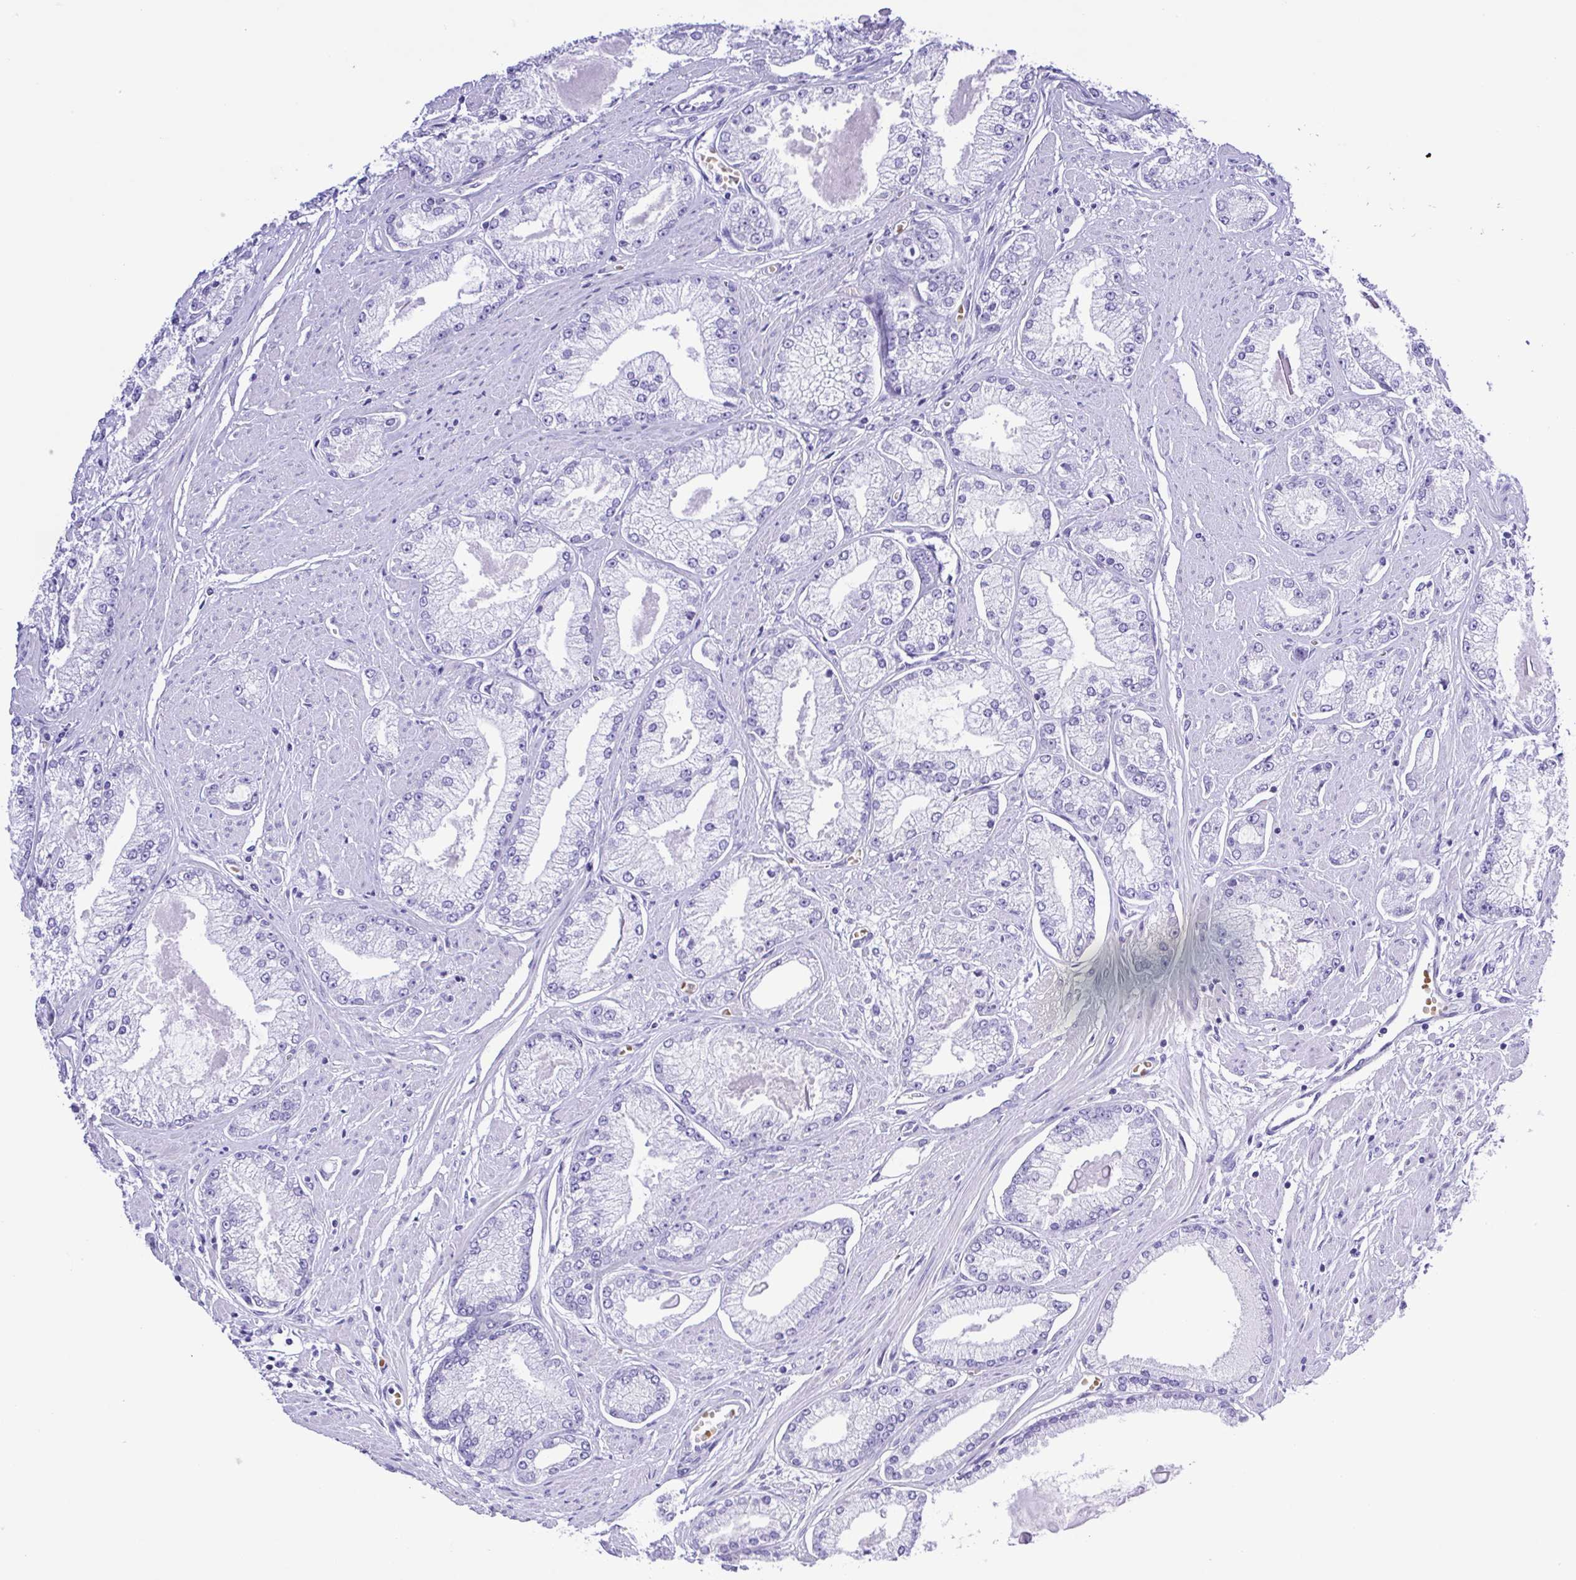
{"staining": {"intensity": "negative", "quantity": "none", "location": "none"}, "tissue": "prostate cancer", "cell_type": "Tumor cells", "image_type": "cancer", "snomed": [{"axis": "morphology", "description": "Adenocarcinoma, High grade"}, {"axis": "topography", "description": "Prostate"}], "caption": "High power microscopy histopathology image of an immunohistochemistry photomicrograph of prostate cancer, revealing no significant positivity in tumor cells. (Stains: DAB immunohistochemistry with hematoxylin counter stain, Microscopy: brightfield microscopy at high magnification).", "gene": "SYT1", "patient": {"sex": "male", "age": 68}}